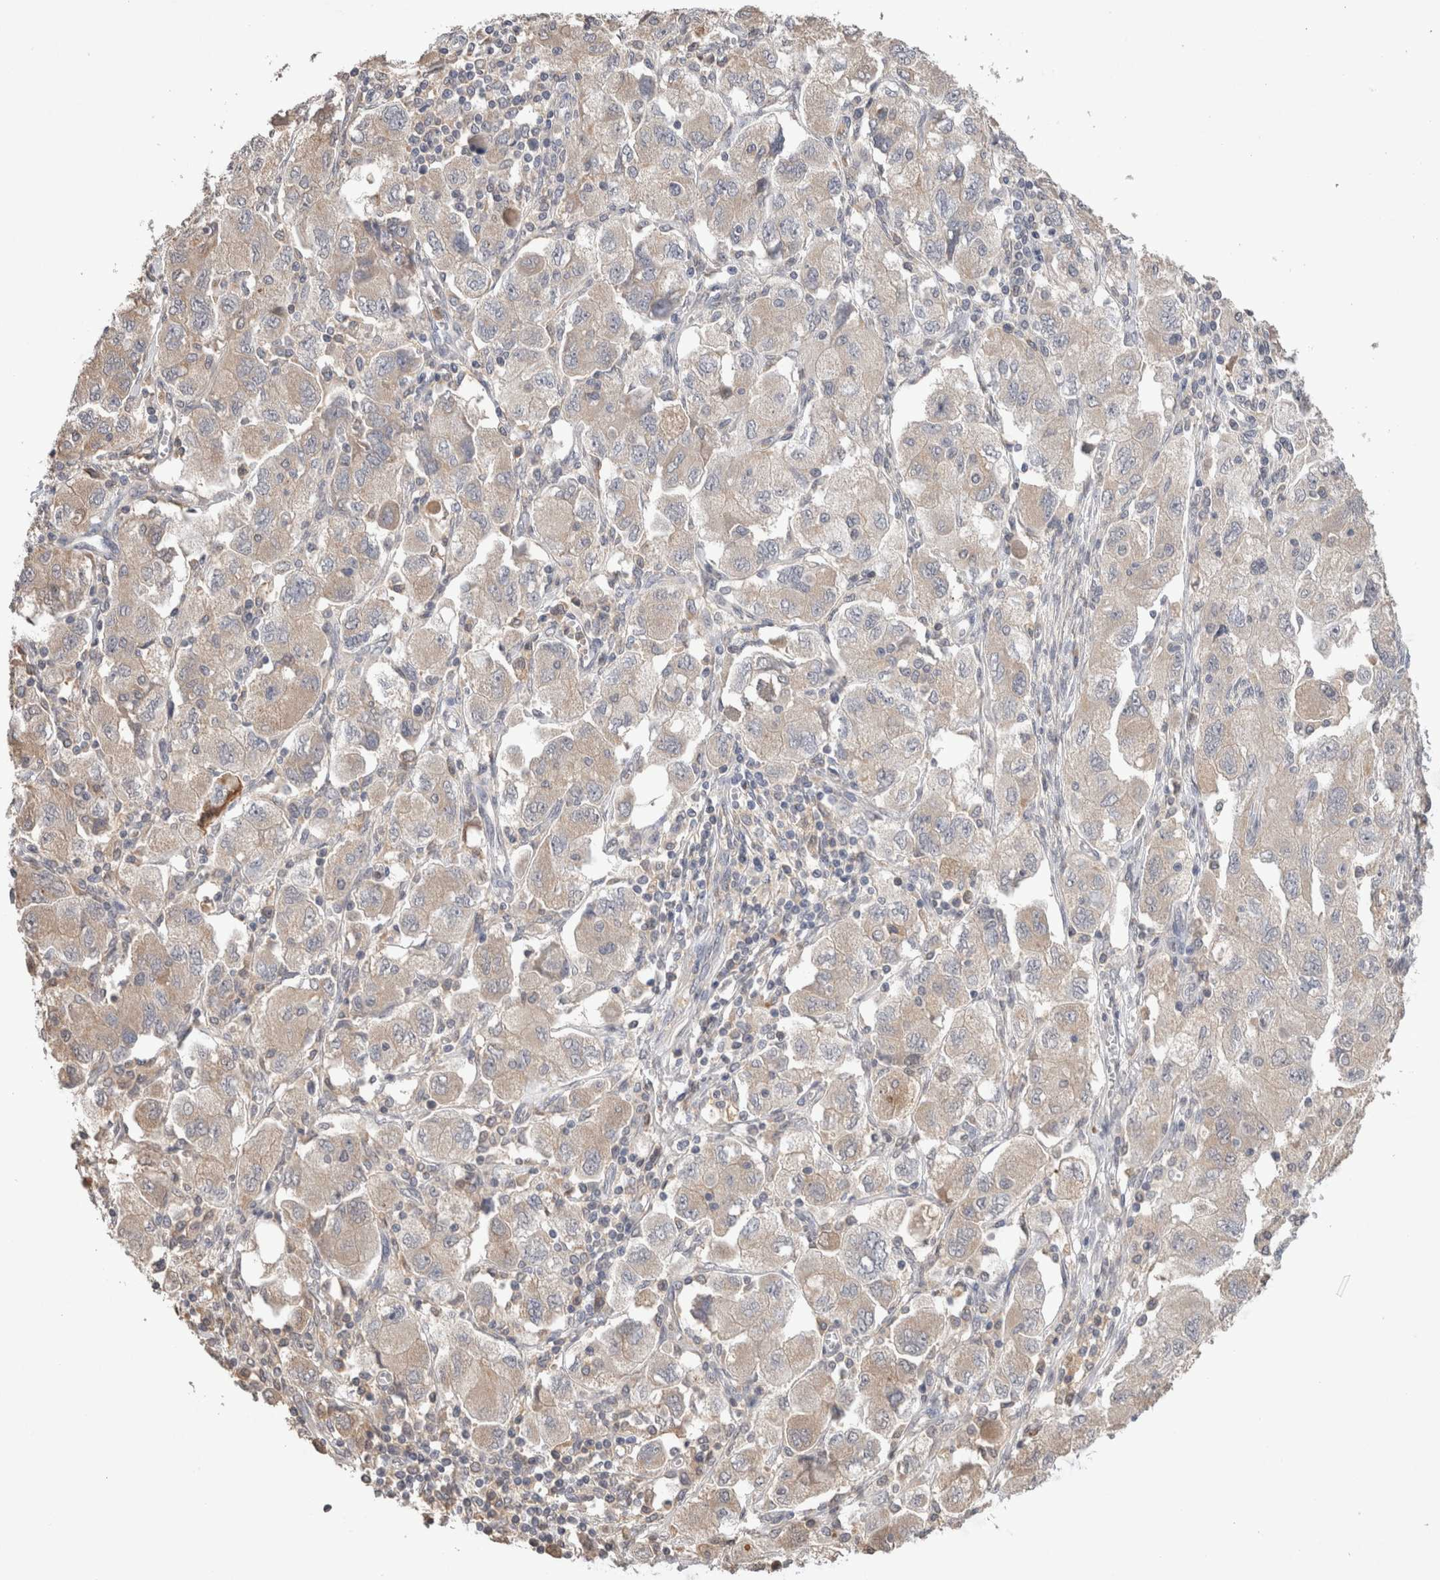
{"staining": {"intensity": "weak", "quantity": "25%-75%", "location": "cytoplasmic/membranous"}, "tissue": "ovarian cancer", "cell_type": "Tumor cells", "image_type": "cancer", "snomed": [{"axis": "morphology", "description": "Carcinoma, NOS"}, {"axis": "morphology", "description": "Cystadenocarcinoma, serous, NOS"}, {"axis": "topography", "description": "Ovary"}], "caption": "Ovarian cancer stained with a brown dye displays weak cytoplasmic/membranous positive expression in approximately 25%-75% of tumor cells.", "gene": "FABP7", "patient": {"sex": "female", "age": 69}}